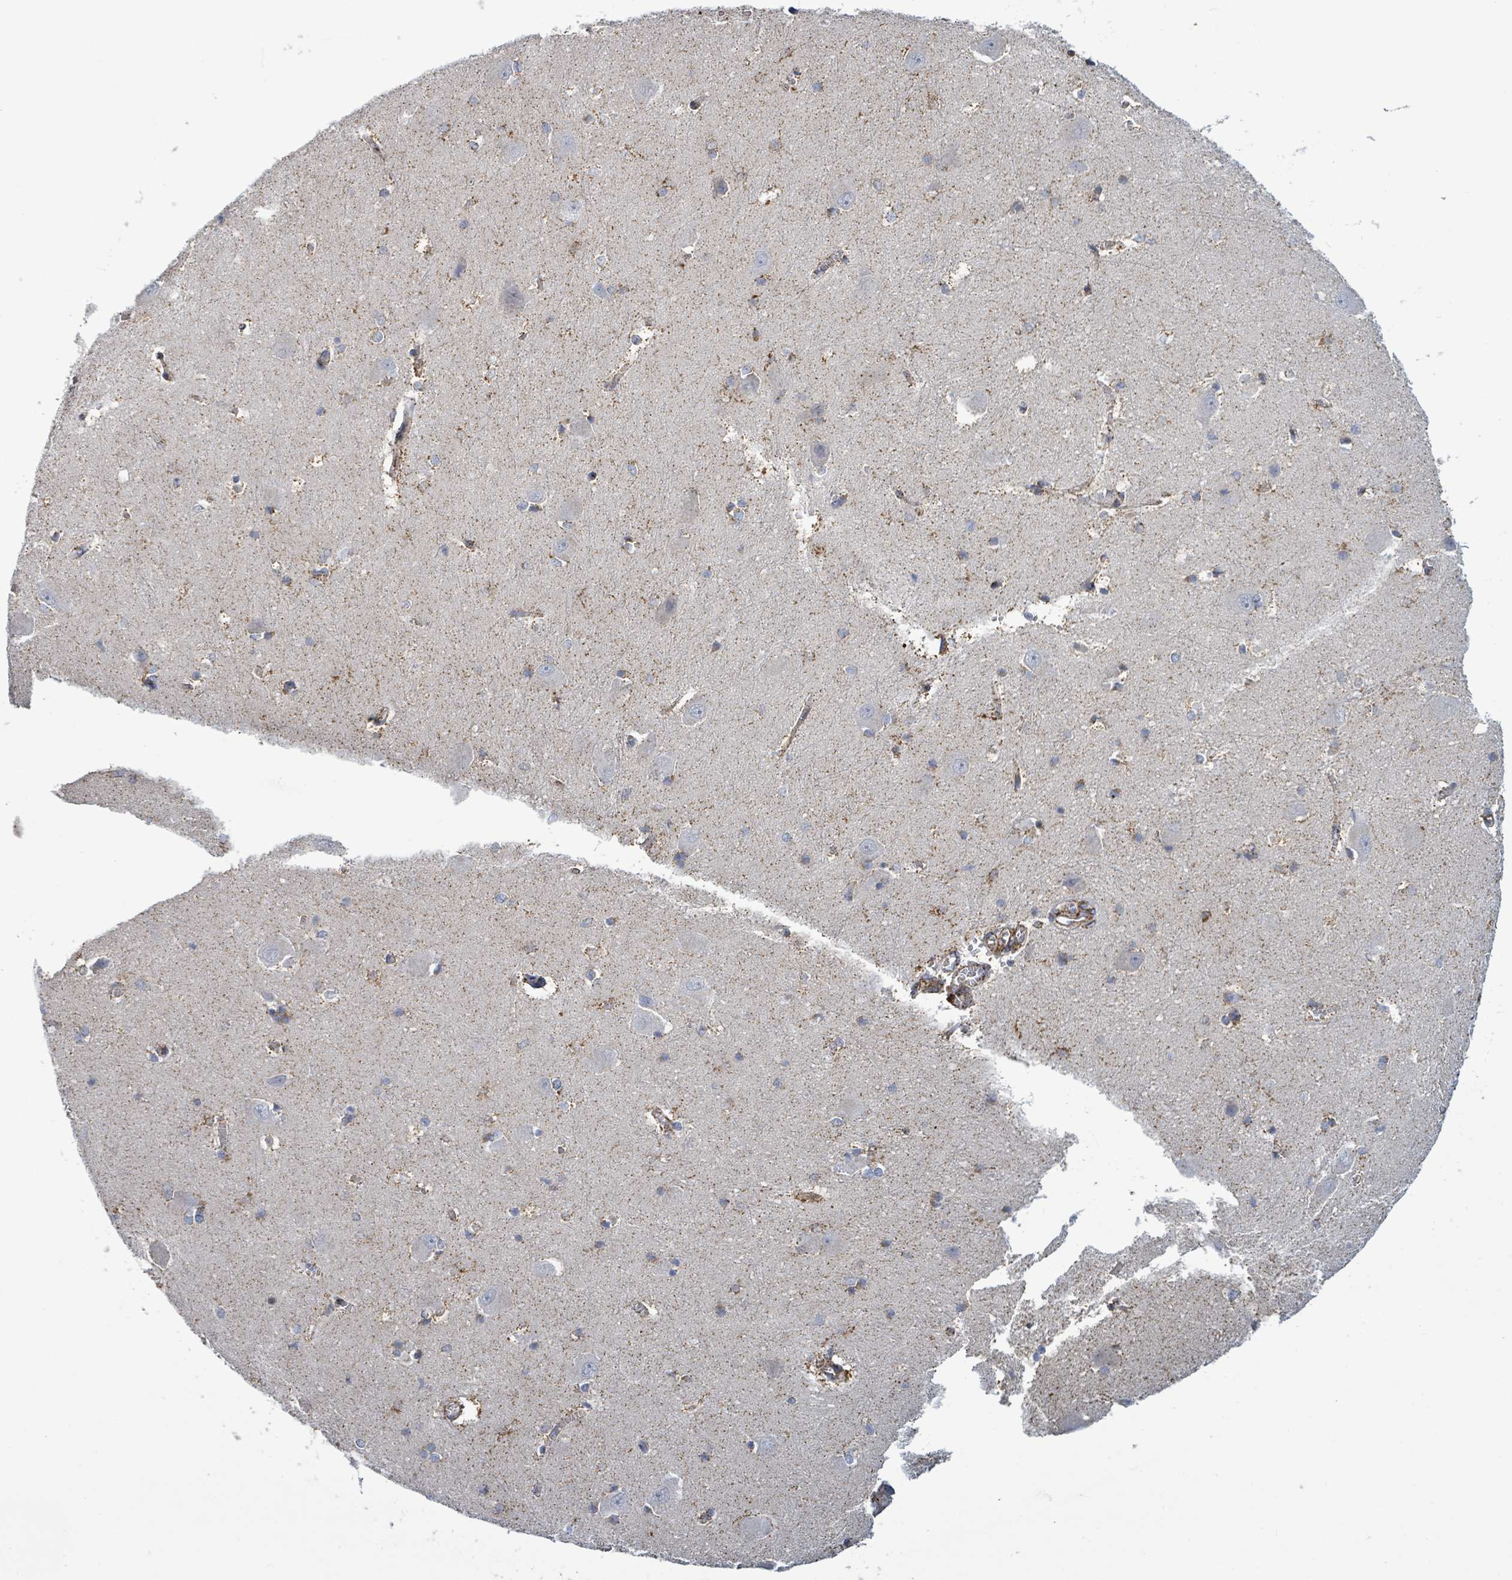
{"staining": {"intensity": "negative", "quantity": "none", "location": "none"}, "tissue": "hippocampus", "cell_type": "Glial cells", "image_type": "normal", "snomed": [{"axis": "morphology", "description": "Normal tissue, NOS"}, {"axis": "topography", "description": "Hippocampus"}], "caption": "Glial cells are negative for protein expression in benign human hippocampus.", "gene": "SUCLG2", "patient": {"sex": "female", "age": 64}}